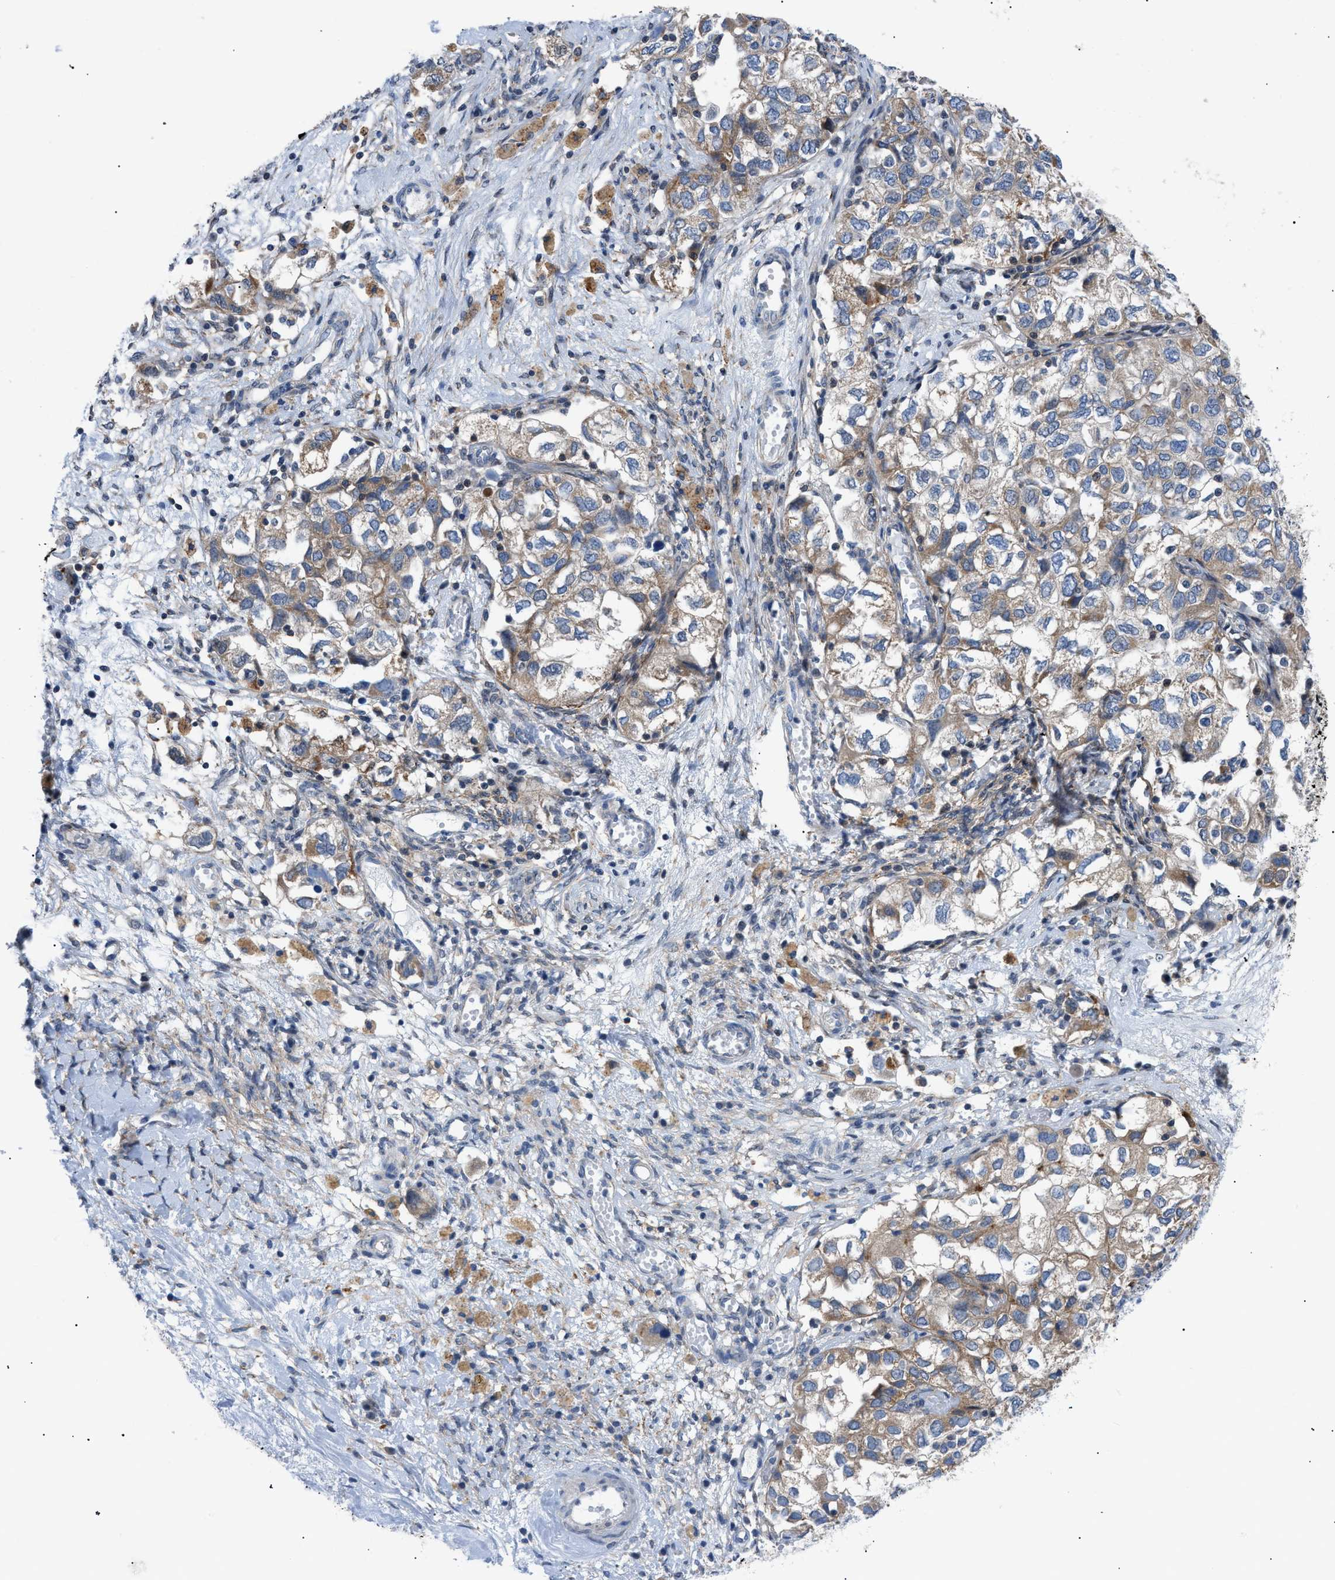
{"staining": {"intensity": "moderate", "quantity": ">75%", "location": "cytoplasmic/membranous"}, "tissue": "ovarian cancer", "cell_type": "Tumor cells", "image_type": "cancer", "snomed": [{"axis": "morphology", "description": "Carcinoma, NOS"}, {"axis": "morphology", "description": "Cystadenocarcinoma, serous, NOS"}, {"axis": "topography", "description": "Ovary"}], "caption": "Tumor cells show medium levels of moderate cytoplasmic/membranous expression in about >75% of cells in ovarian cancer (serous cystadenocarcinoma).", "gene": "TMEM45B", "patient": {"sex": "female", "age": 69}}